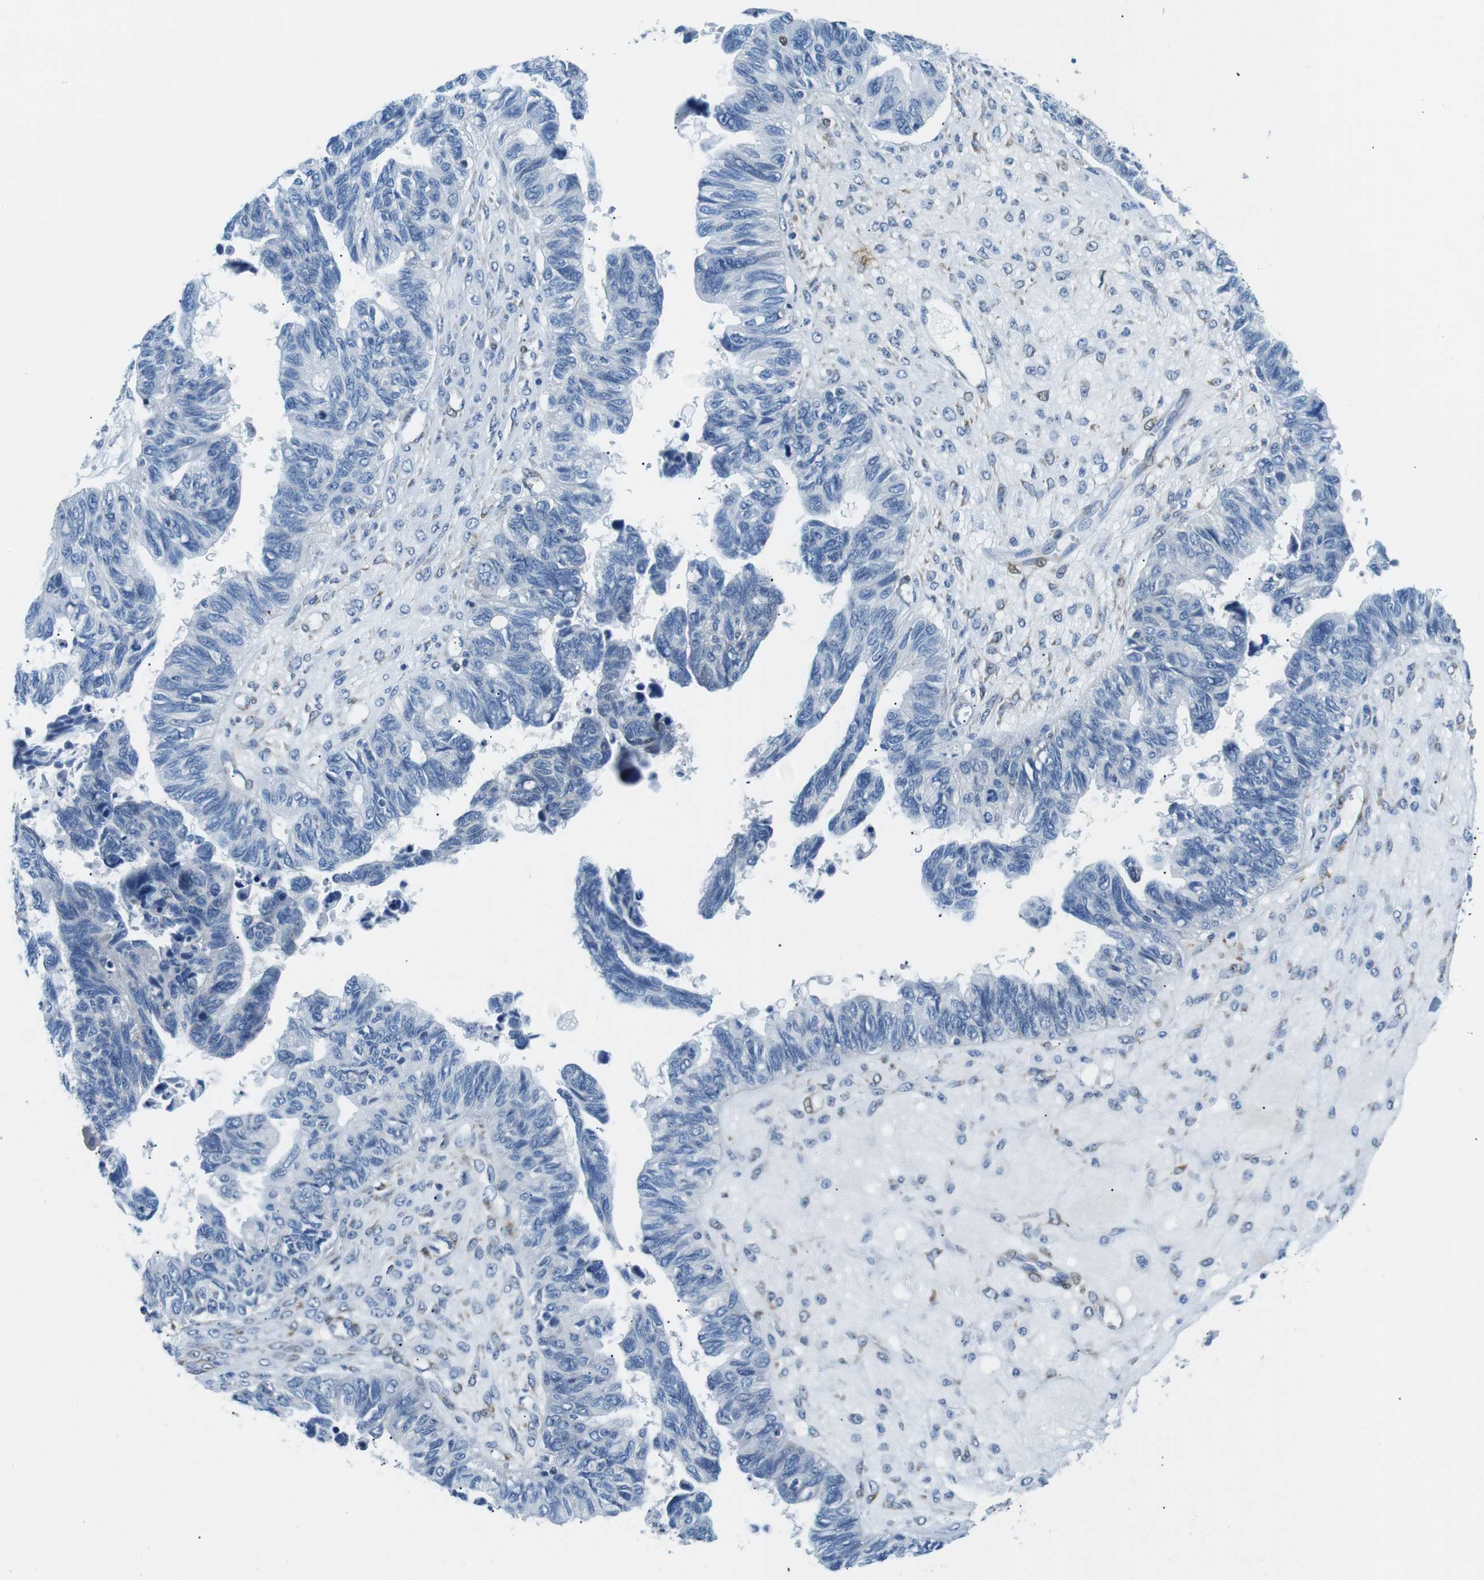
{"staining": {"intensity": "negative", "quantity": "none", "location": "none"}, "tissue": "ovarian cancer", "cell_type": "Tumor cells", "image_type": "cancer", "snomed": [{"axis": "morphology", "description": "Cystadenocarcinoma, serous, NOS"}, {"axis": "topography", "description": "Ovary"}], "caption": "Immunohistochemical staining of human ovarian cancer (serous cystadenocarcinoma) exhibits no significant expression in tumor cells.", "gene": "PHLDA1", "patient": {"sex": "female", "age": 79}}